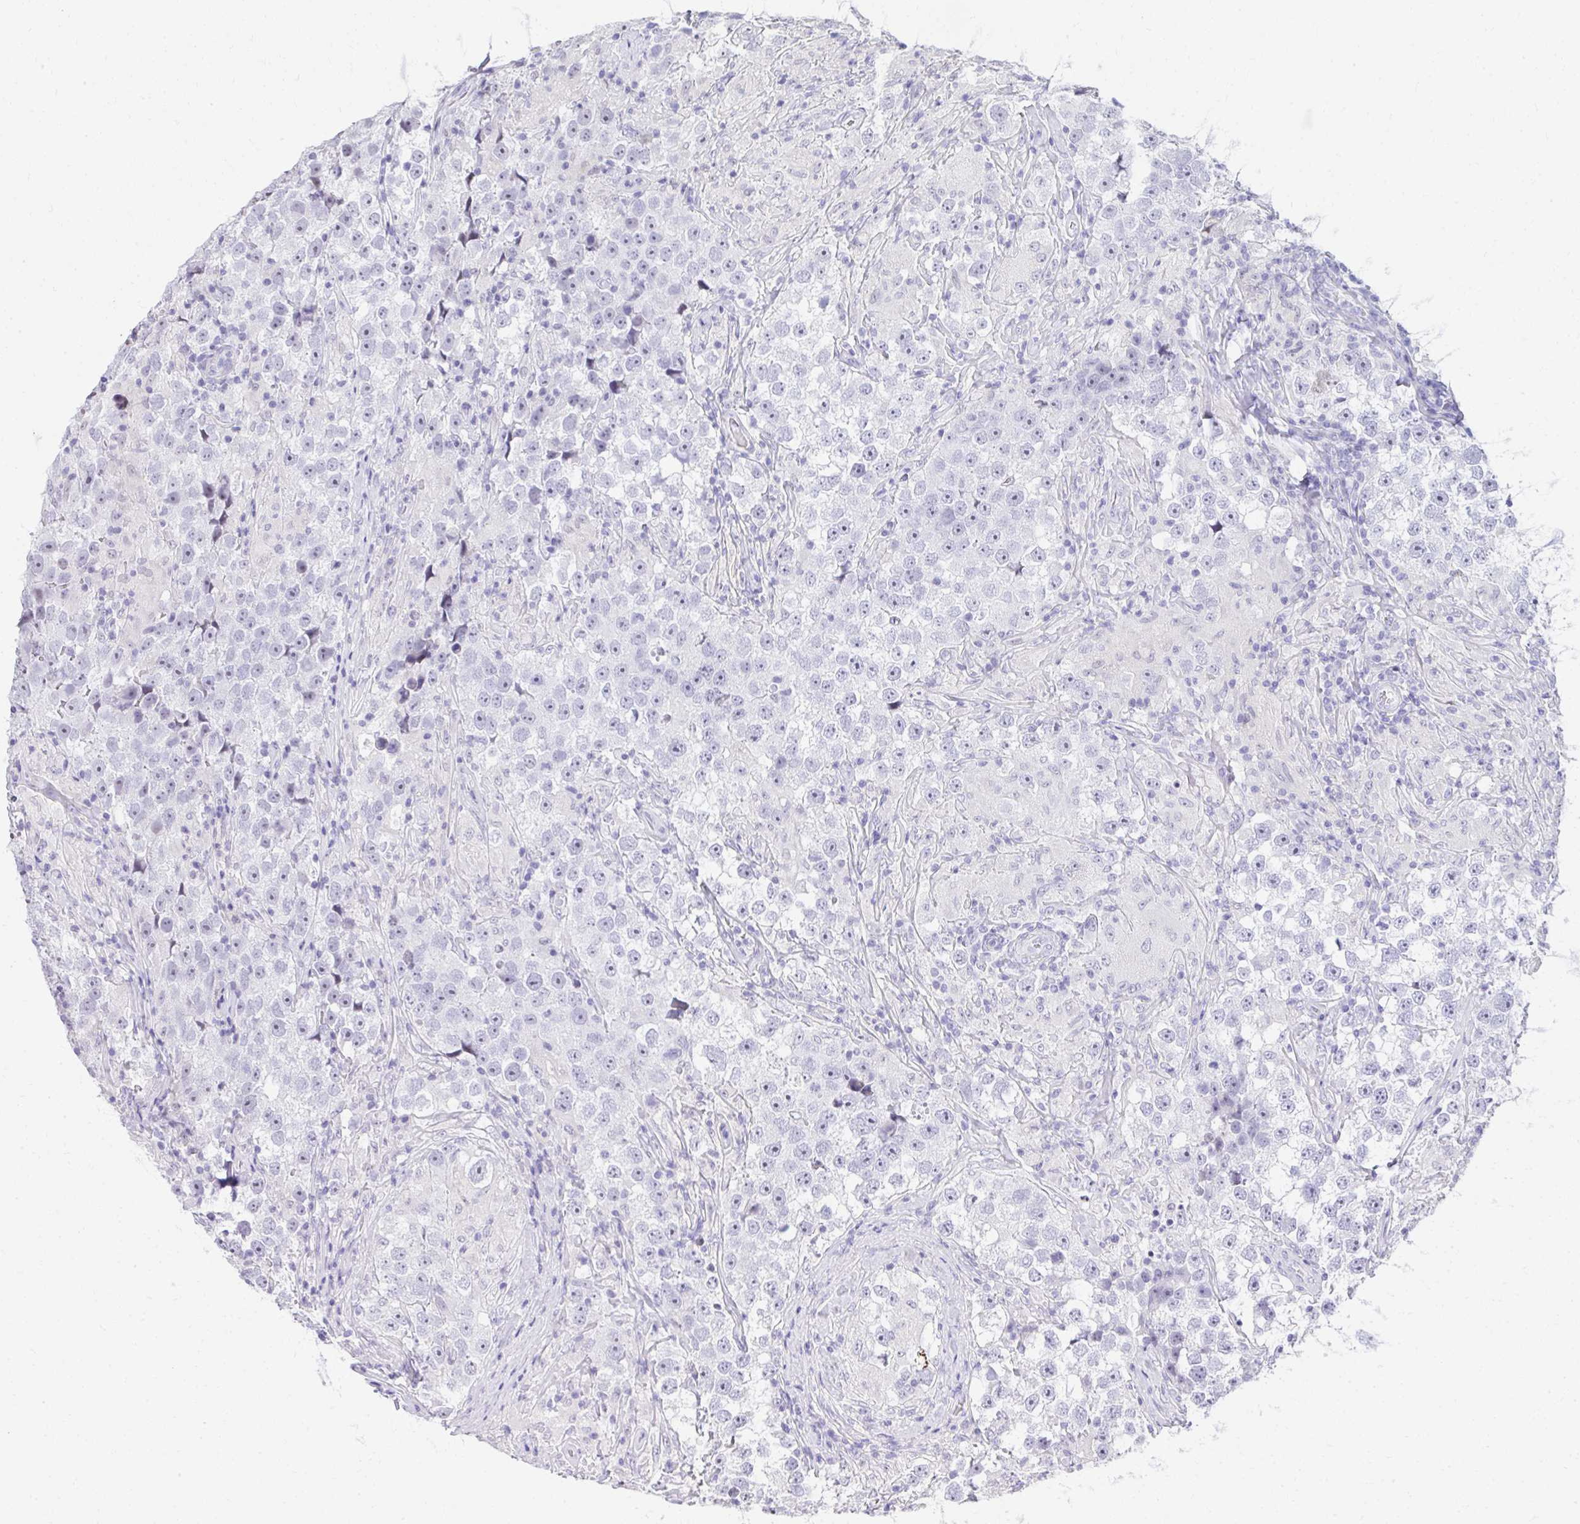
{"staining": {"intensity": "negative", "quantity": "none", "location": "none"}, "tissue": "testis cancer", "cell_type": "Tumor cells", "image_type": "cancer", "snomed": [{"axis": "morphology", "description": "Seminoma, NOS"}, {"axis": "topography", "description": "Testis"}], "caption": "Tumor cells show no significant staining in testis seminoma.", "gene": "EID3", "patient": {"sex": "male", "age": 46}}